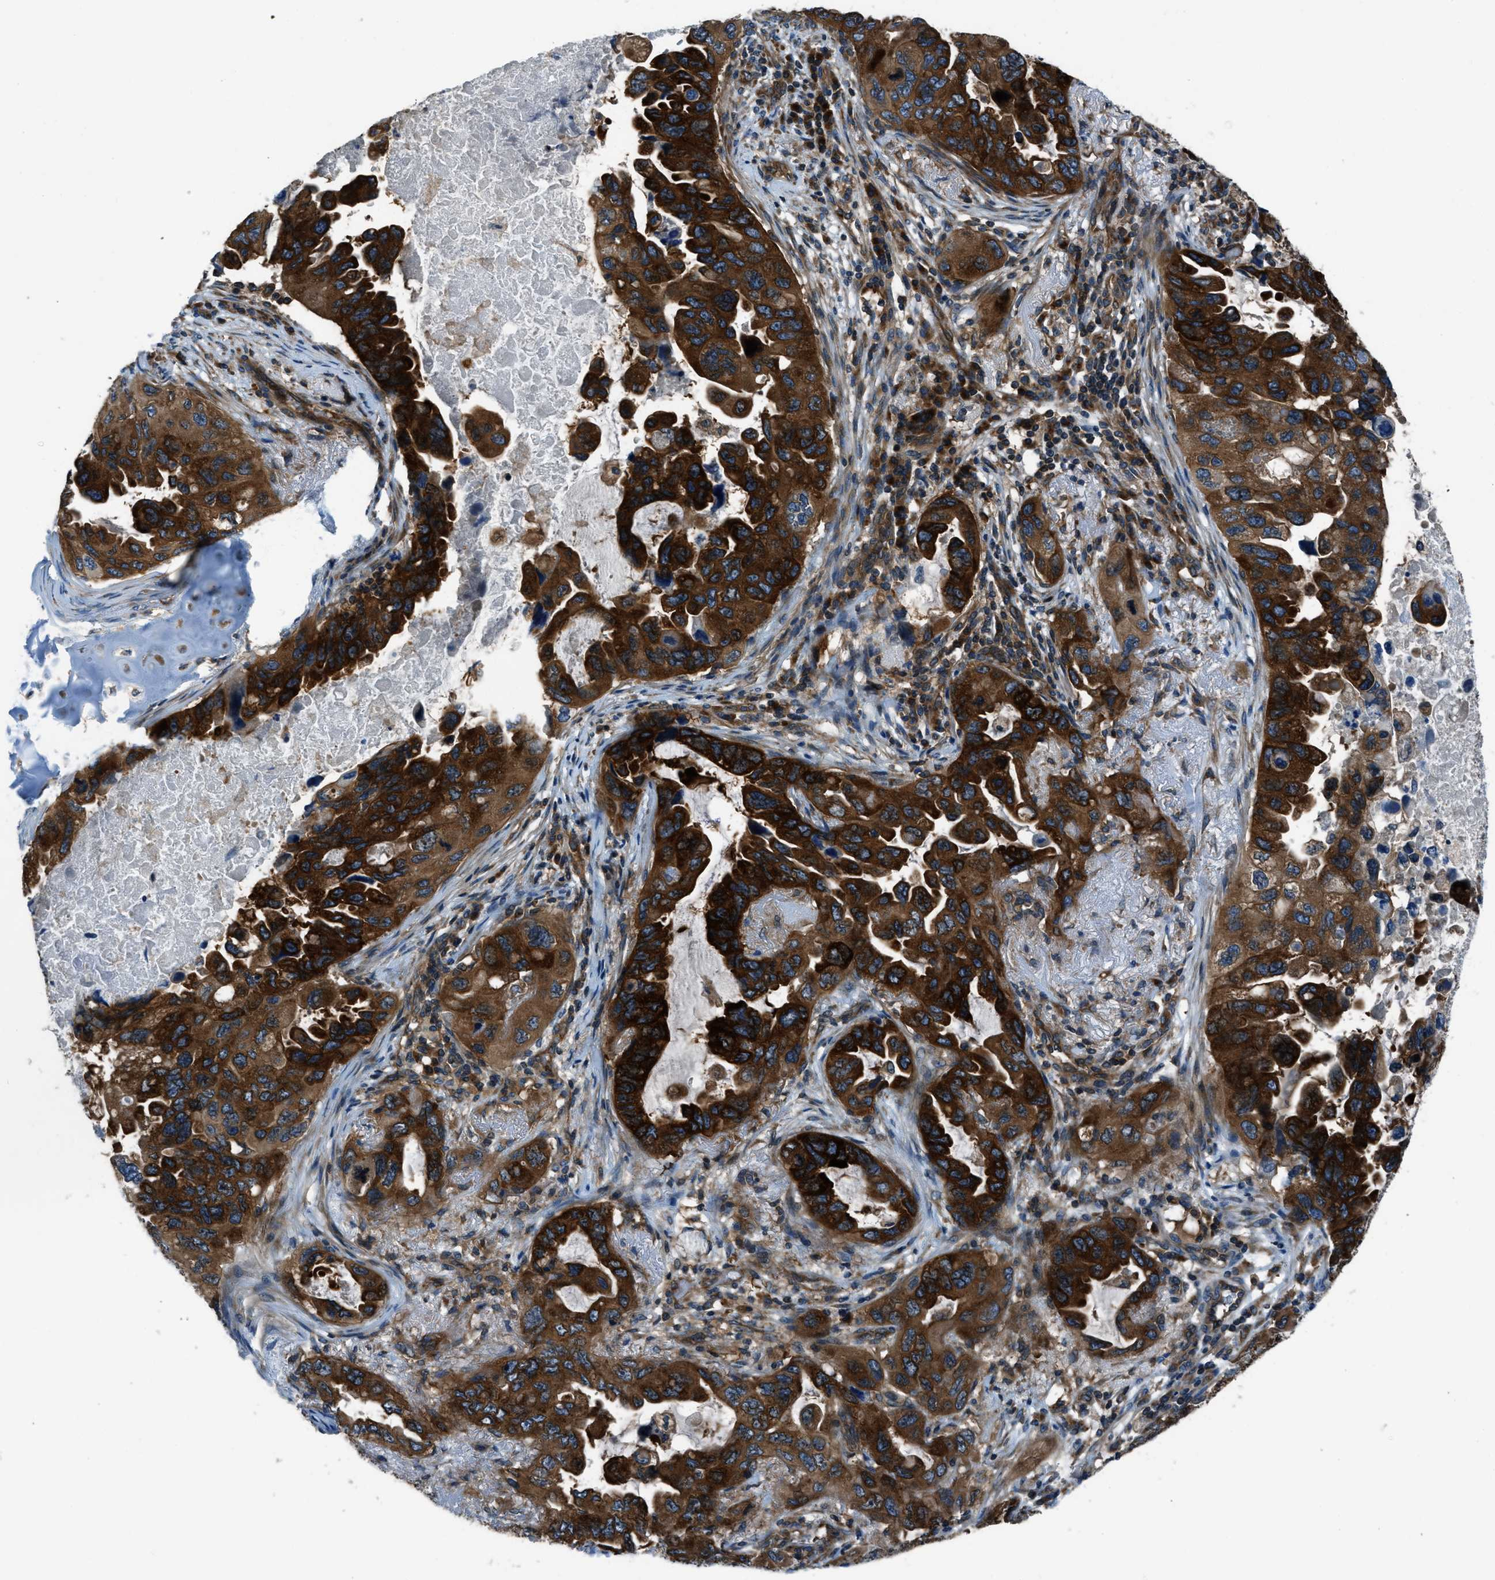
{"staining": {"intensity": "strong", "quantity": ">75%", "location": "cytoplasmic/membranous"}, "tissue": "lung cancer", "cell_type": "Tumor cells", "image_type": "cancer", "snomed": [{"axis": "morphology", "description": "Squamous cell carcinoma, NOS"}, {"axis": "topography", "description": "Lung"}], "caption": "The image displays immunohistochemical staining of lung squamous cell carcinoma. There is strong cytoplasmic/membranous positivity is identified in about >75% of tumor cells.", "gene": "ARFGAP2", "patient": {"sex": "female", "age": 73}}